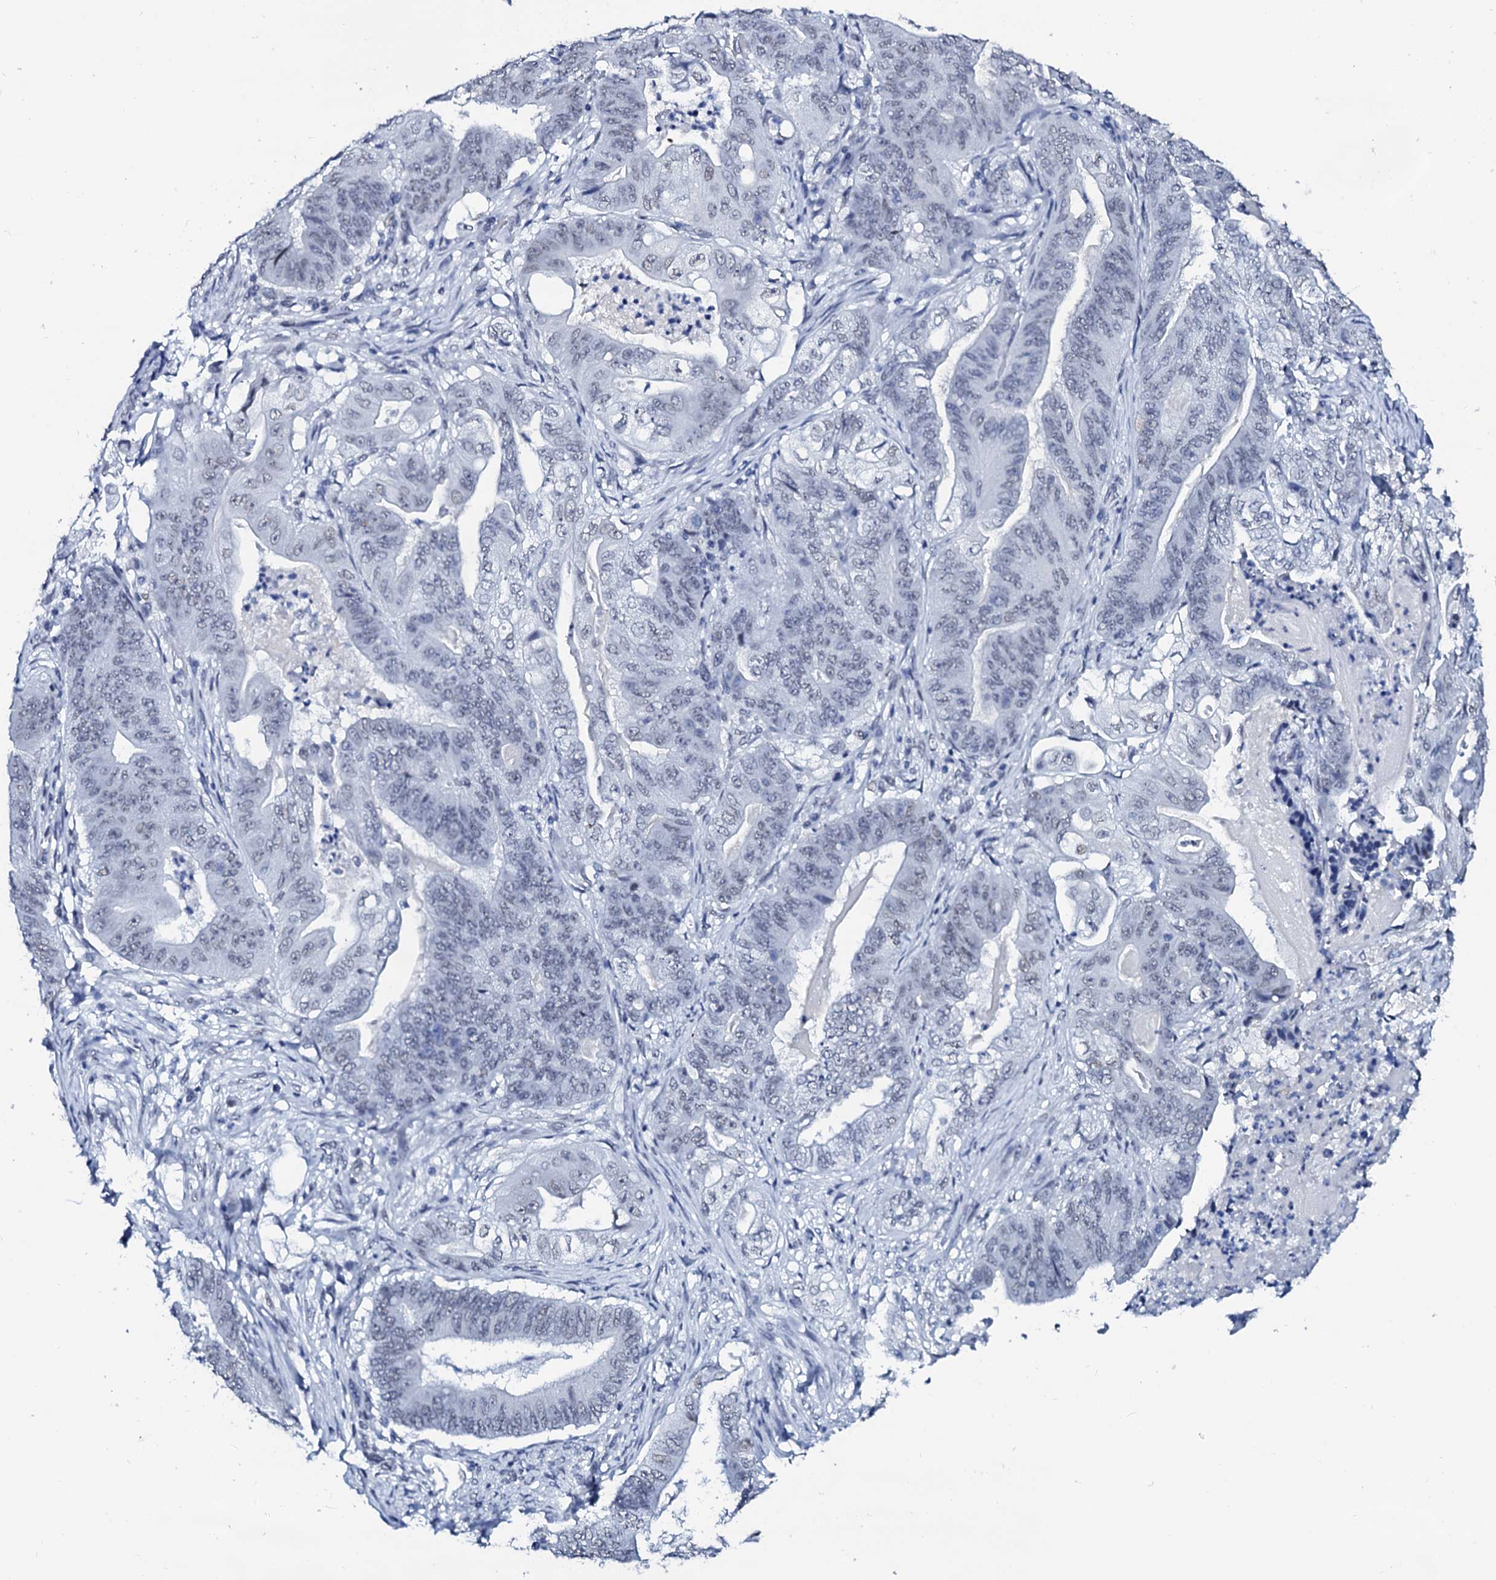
{"staining": {"intensity": "negative", "quantity": "none", "location": "none"}, "tissue": "stomach cancer", "cell_type": "Tumor cells", "image_type": "cancer", "snomed": [{"axis": "morphology", "description": "Adenocarcinoma, NOS"}, {"axis": "topography", "description": "Stomach"}], "caption": "Stomach cancer was stained to show a protein in brown. There is no significant expression in tumor cells.", "gene": "SPATA19", "patient": {"sex": "female", "age": 73}}